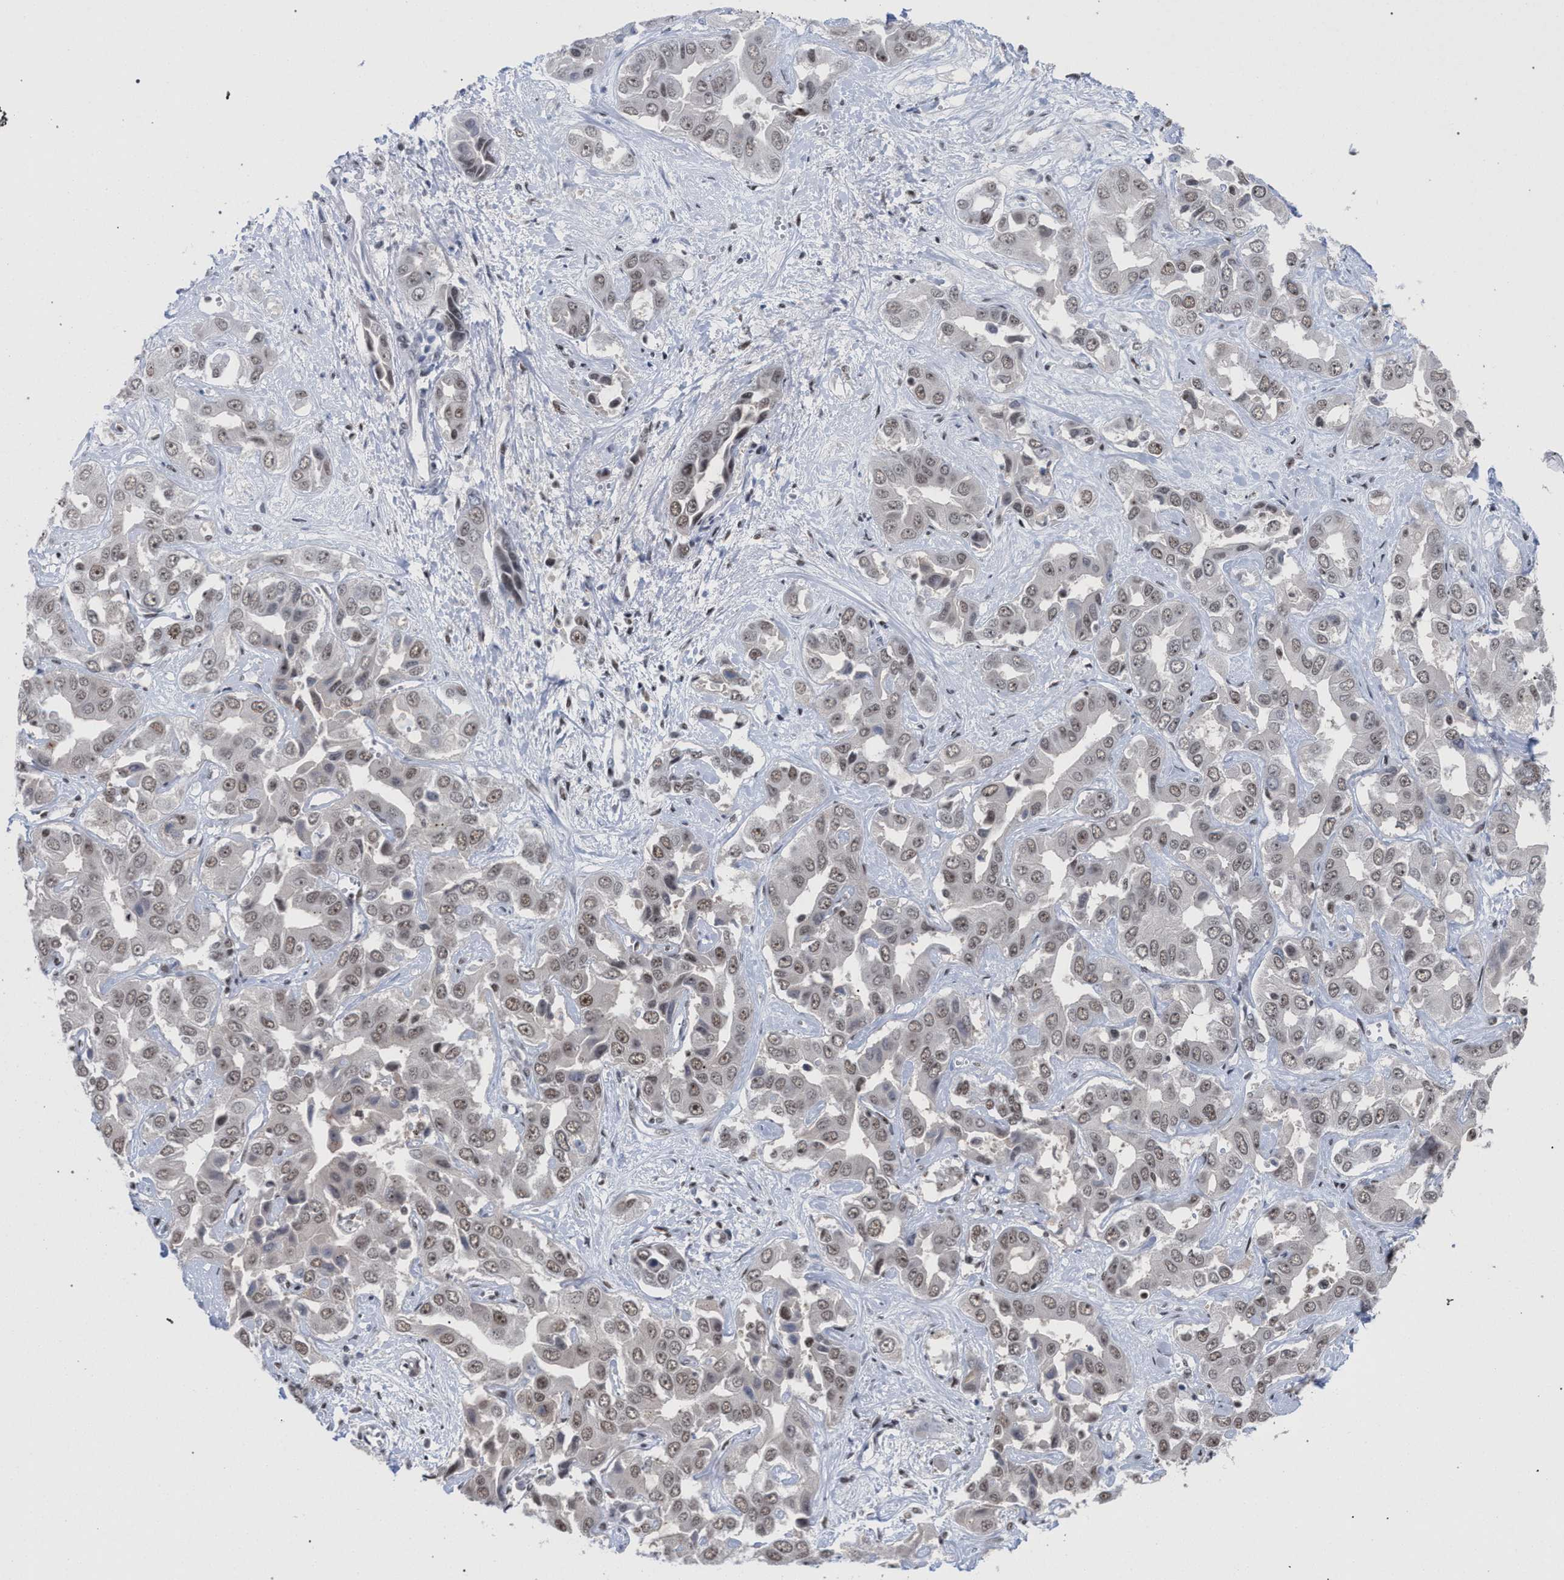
{"staining": {"intensity": "weak", "quantity": ">75%", "location": "nuclear"}, "tissue": "liver cancer", "cell_type": "Tumor cells", "image_type": "cancer", "snomed": [{"axis": "morphology", "description": "Cholangiocarcinoma"}, {"axis": "topography", "description": "Liver"}], "caption": "Liver cholangiocarcinoma stained with IHC demonstrates weak nuclear expression in about >75% of tumor cells.", "gene": "SCAF4", "patient": {"sex": "female", "age": 52}}